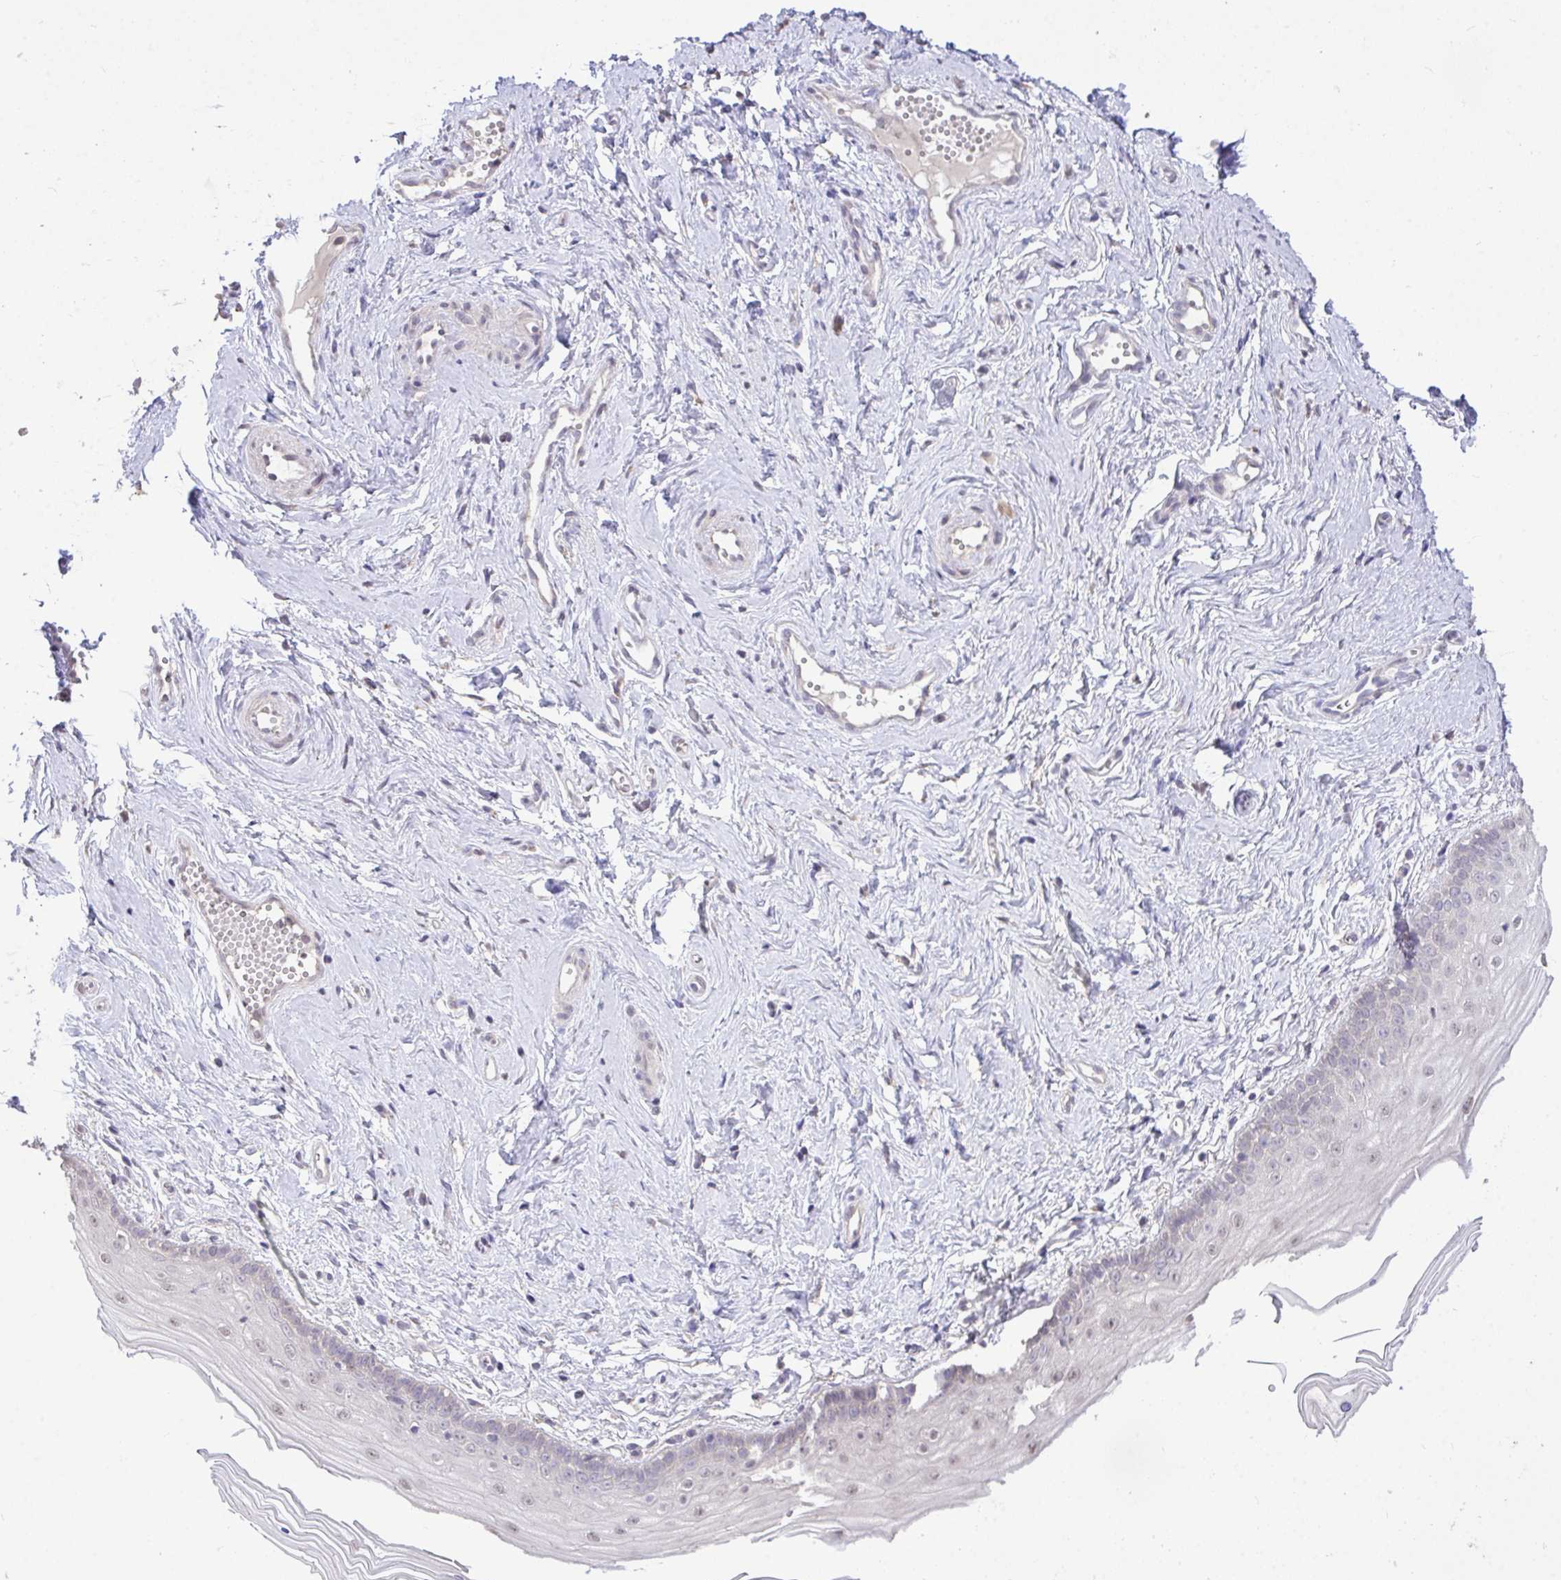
{"staining": {"intensity": "weak", "quantity": "<25%", "location": "nuclear"}, "tissue": "vagina", "cell_type": "Squamous epithelial cells", "image_type": "normal", "snomed": [{"axis": "morphology", "description": "Normal tissue, NOS"}, {"axis": "topography", "description": "Vagina"}], "caption": "High magnification brightfield microscopy of normal vagina stained with DAB (brown) and counterstained with hematoxylin (blue): squamous epithelial cells show no significant positivity.", "gene": "MPC2", "patient": {"sex": "female", "age": 38}}